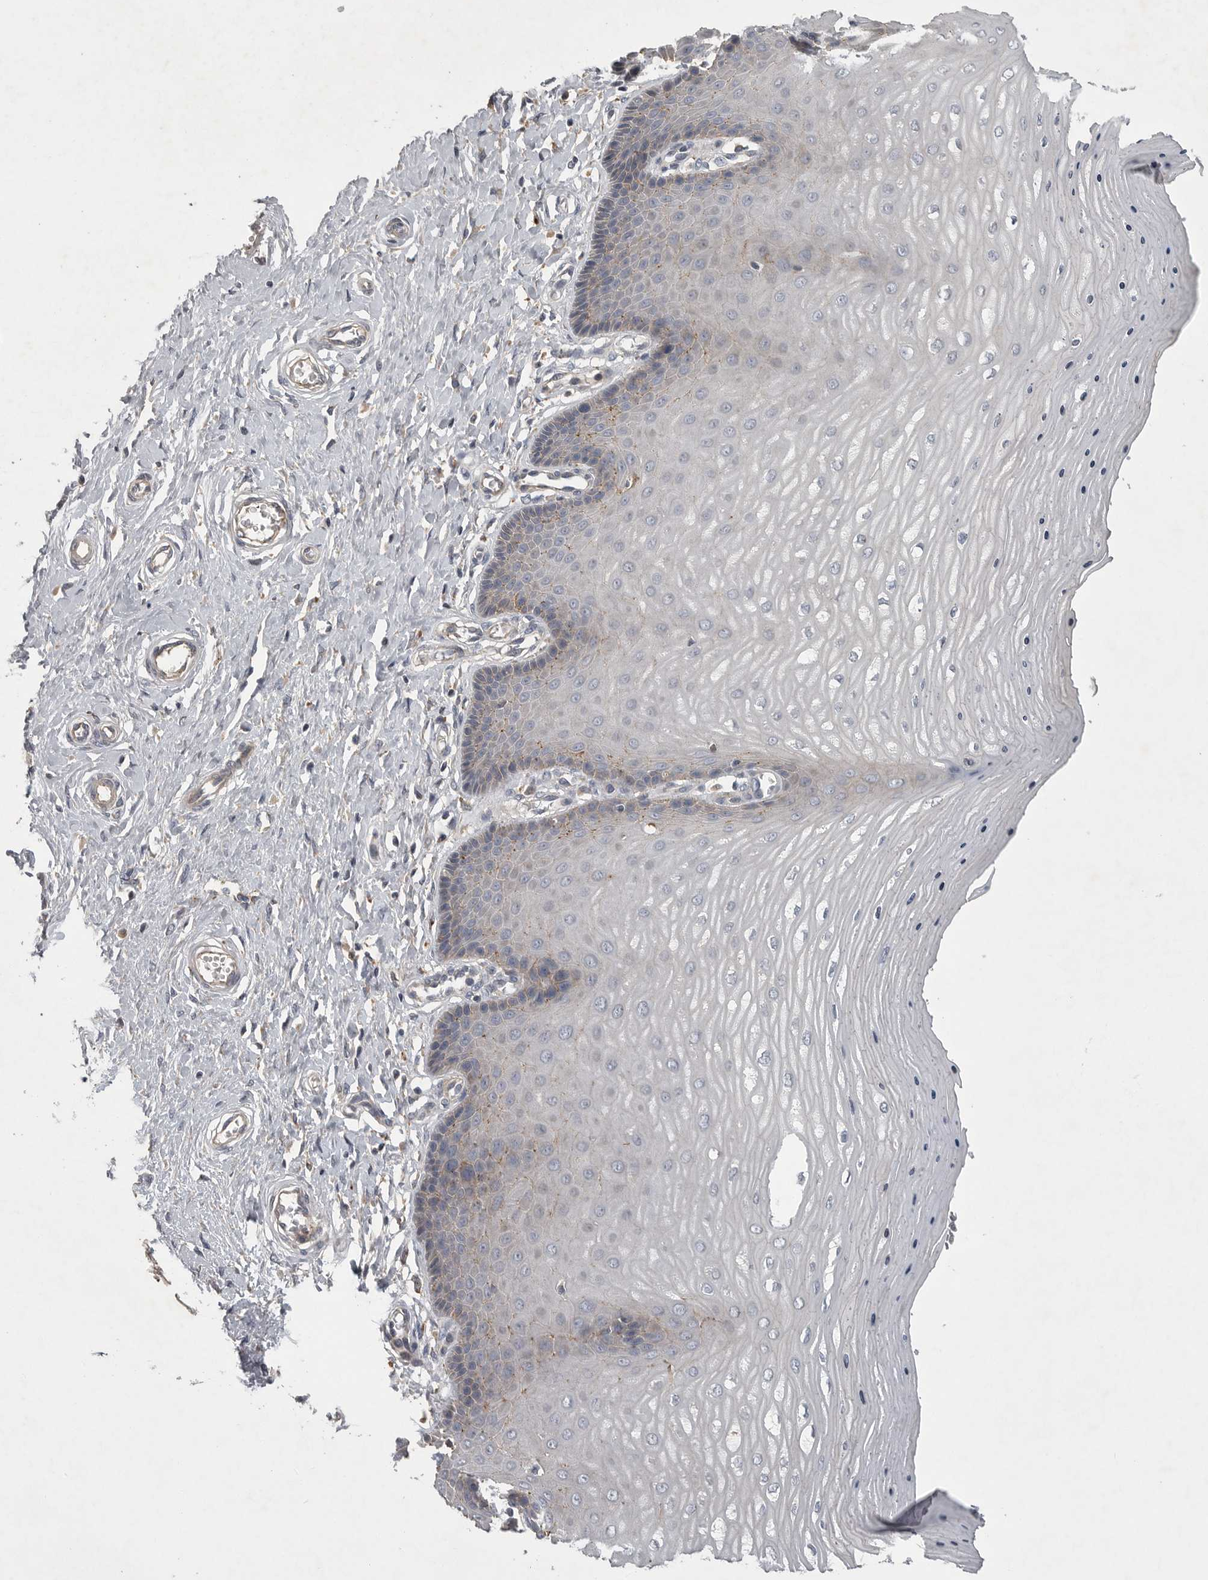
{"staining": {"intensity": "moderate", "quantity": ">75%", "location": "cytoplasmic/membranous"}, "tissue": "cervix", "cell_type": "Glandular cells", "image_type": "normal", "snomed": [{"axis": "morphology", "description": "Normal tissue, NOS"}, {"axis": "topography", "description": "Cervix"}], "caption": "Protein staining demonstrates moderate cytoplasmic/membranous positivity in about >75% of glandular cells in unremarkable cervix.", "gene": "LAMTOR3", "patient": {"sex": "female", "age": 55}}